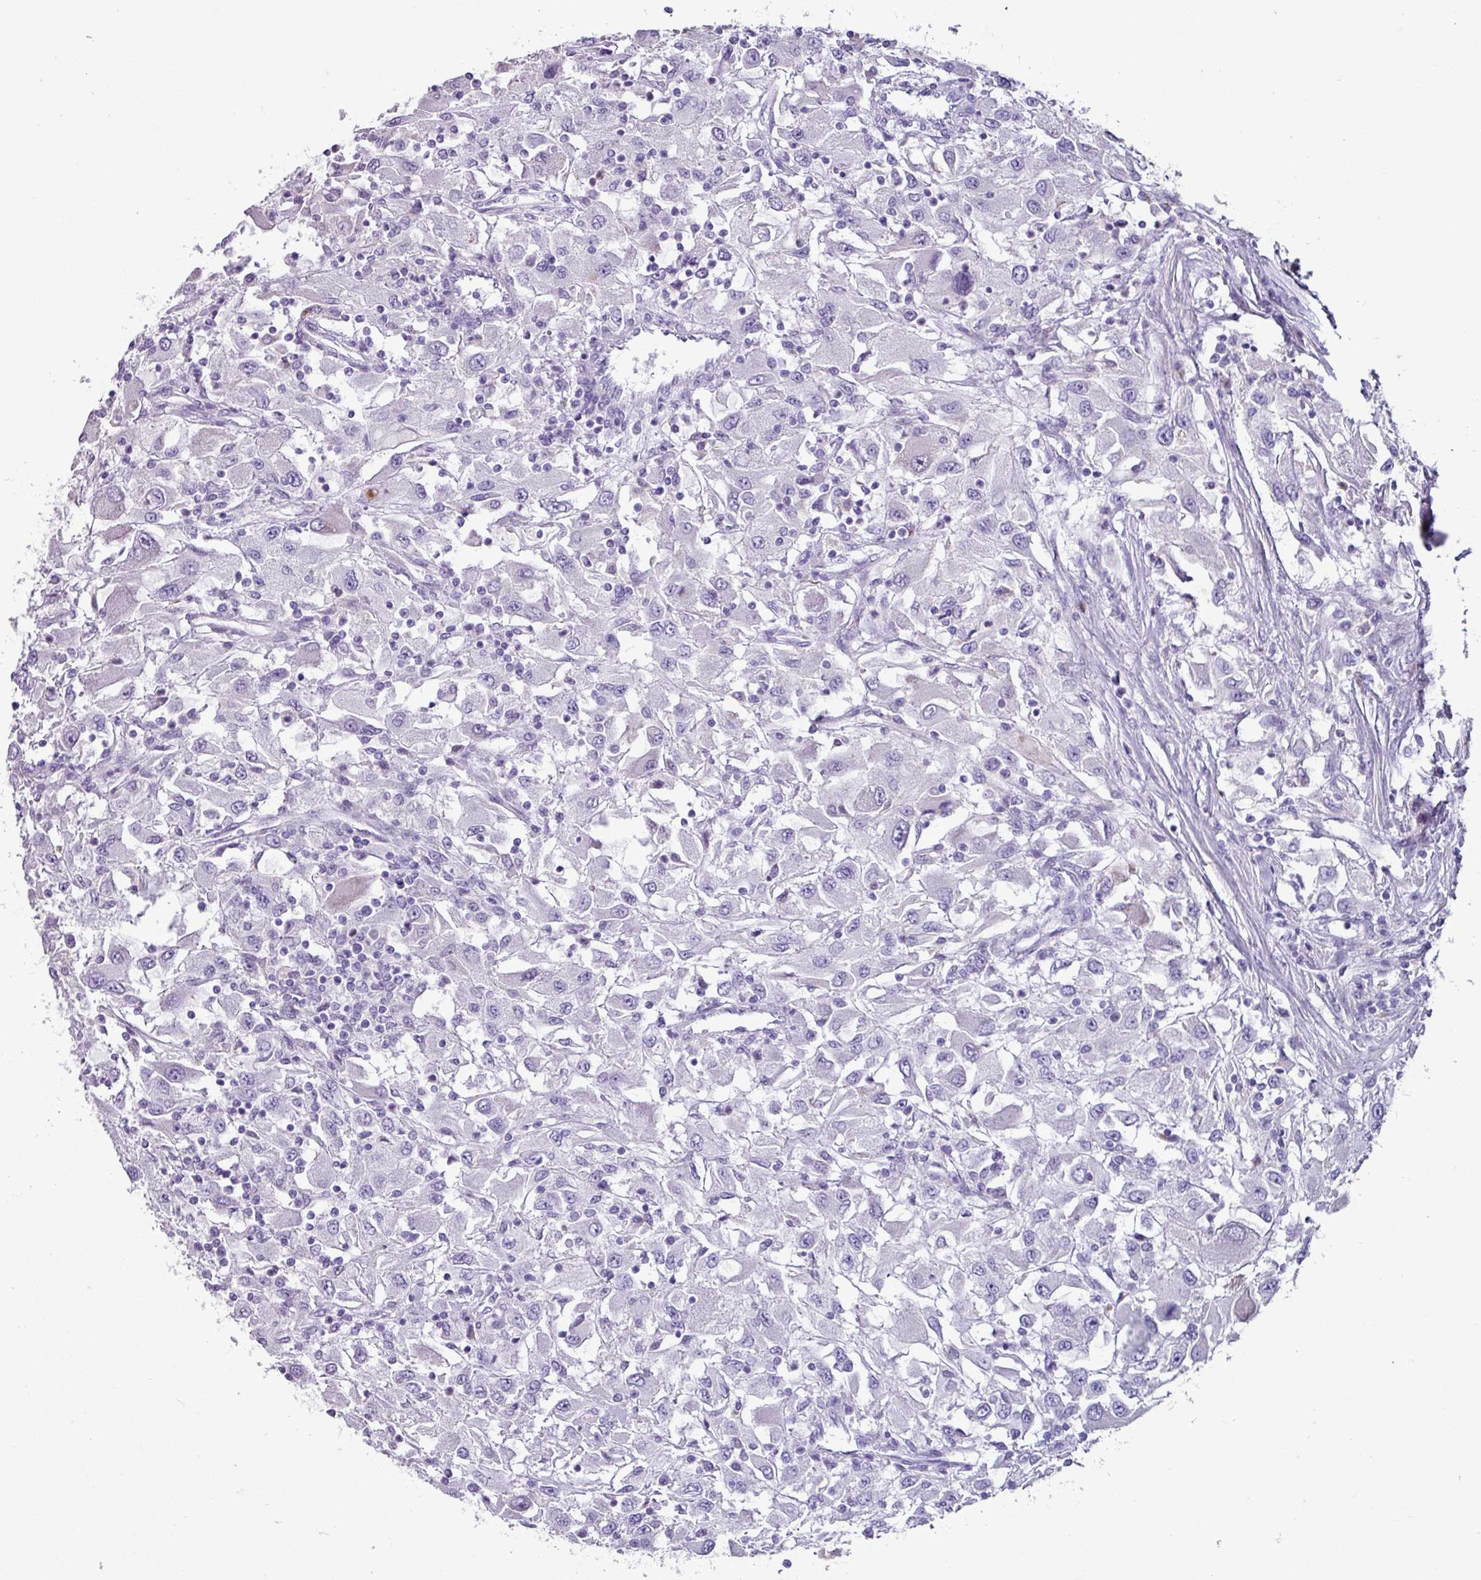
{"staining": {"intensity": "negative", "quantity": "none", "location": "none"}, "tissue": "renal cancer", "cell_type": "Tumor cells", "image_type": "cancer", "snomed": [{"axis": "morphology", "description": "Adenocarcinoma, NOS"}, {"axis": "topography", "description": "Kidney"}], "caption": "DAB (3,3'-diaminobenzidine) immunohistochemical staining of renal adenocarcinoma demonstrates no significant positivity in tumor cells.", "gene": "PPP1R35", "patient": {"sex": "female", "age": 67}}